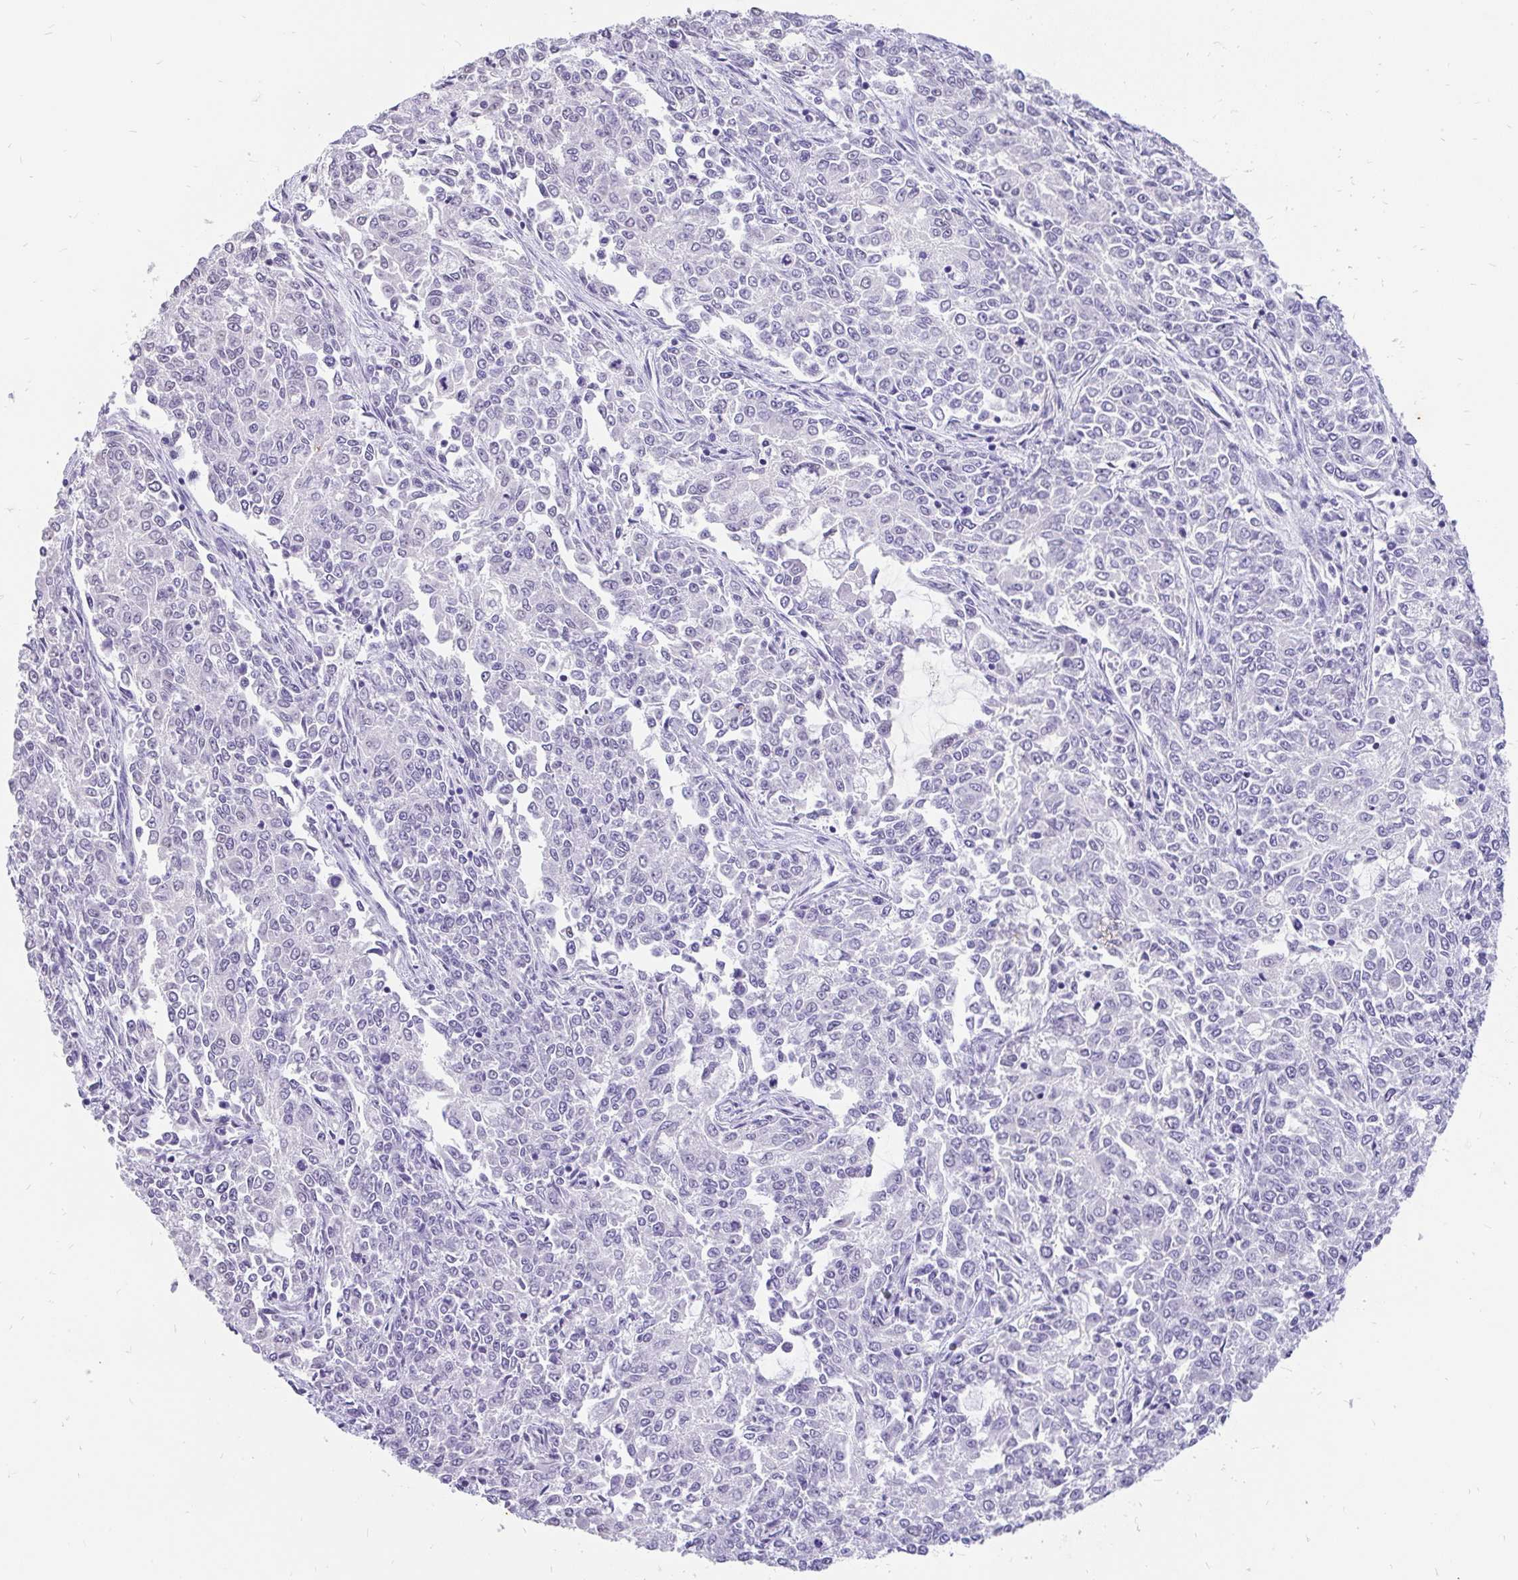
{"staining": {"intensity": "negative", "quantity": "none", "location": "none"}, "tissue": "endometrial cancer", "cell_type": "Tumor cells", "image_type": "cancer", "snomed": [{"axis": "morphology", "description": "Adenocarcinoma, NOS"}, {"axis": "topography", "description": "Endometrium"}], "caption": "Tumor cells show no significant staining in endometrial adenocarcinoma.", "gene": "EML5", "patient": {"sex": "female", "age": 50}}